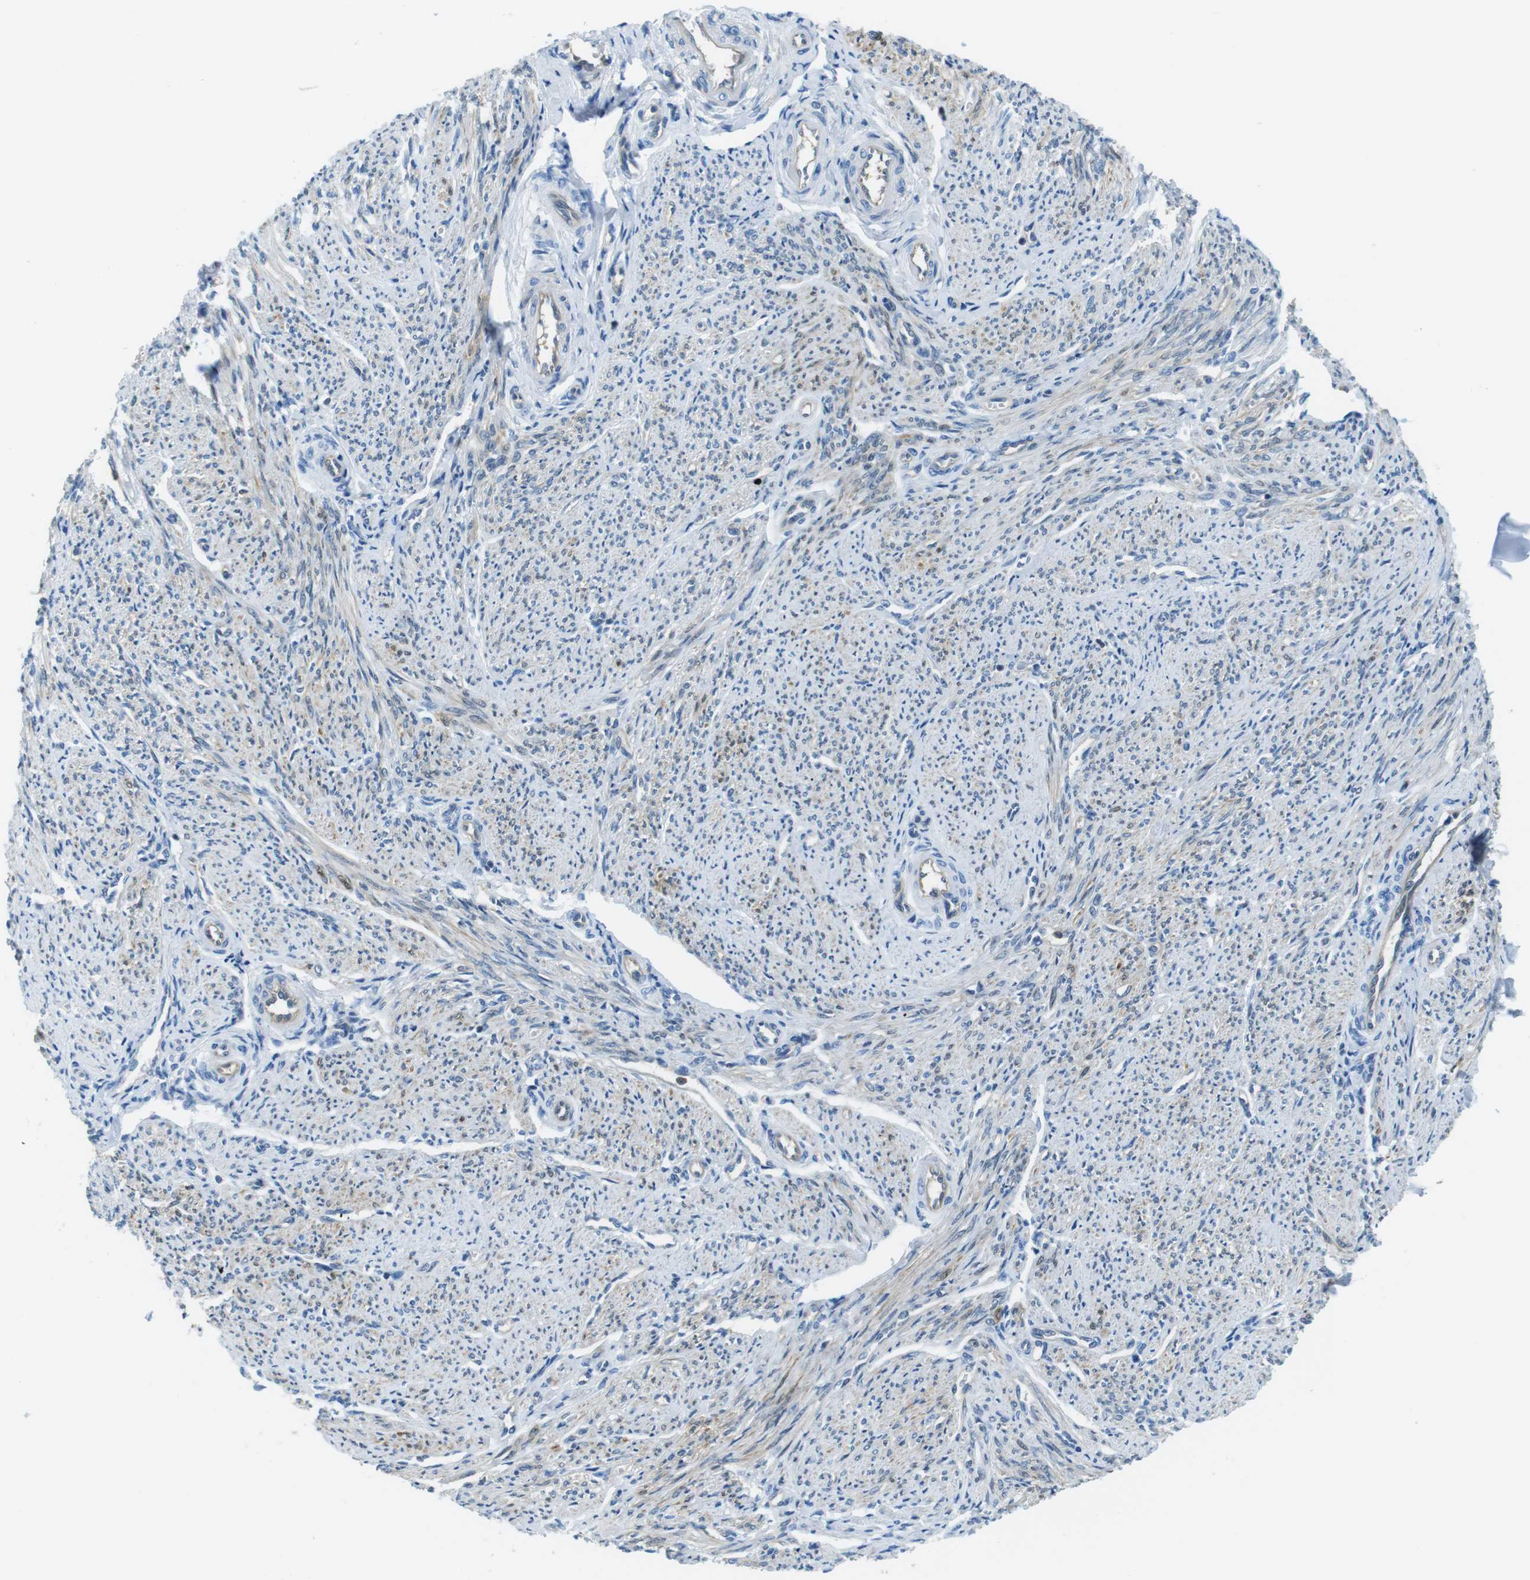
{"staining": {"intensity": "weak", "quantity": "25%-75%", "location": "cytoplasmic/membranous"}, "tissue": "smooth muscle", "cell_type": "Smooth muscle cells", "image_type": "normal", "snomed": [{"axis": "morphology", "description": "Normal tissue, NOS"}, {"axis": "topography", "description": "Smooth muscle"}], "caption": "A high-resolution micrograph shows immunohistochemistry staining of unremarkable smooth muscle, which shows weak cytoplasmic/membranous positivity in approximately 25%-75% of smooth muscle cells. The staining is performed using DAB brown chromogen to label protein expression. The nuclei are counter-stained blue using hematoxylin.", "gene": "TES", "patient": {"sex": "female", "age": 65}}